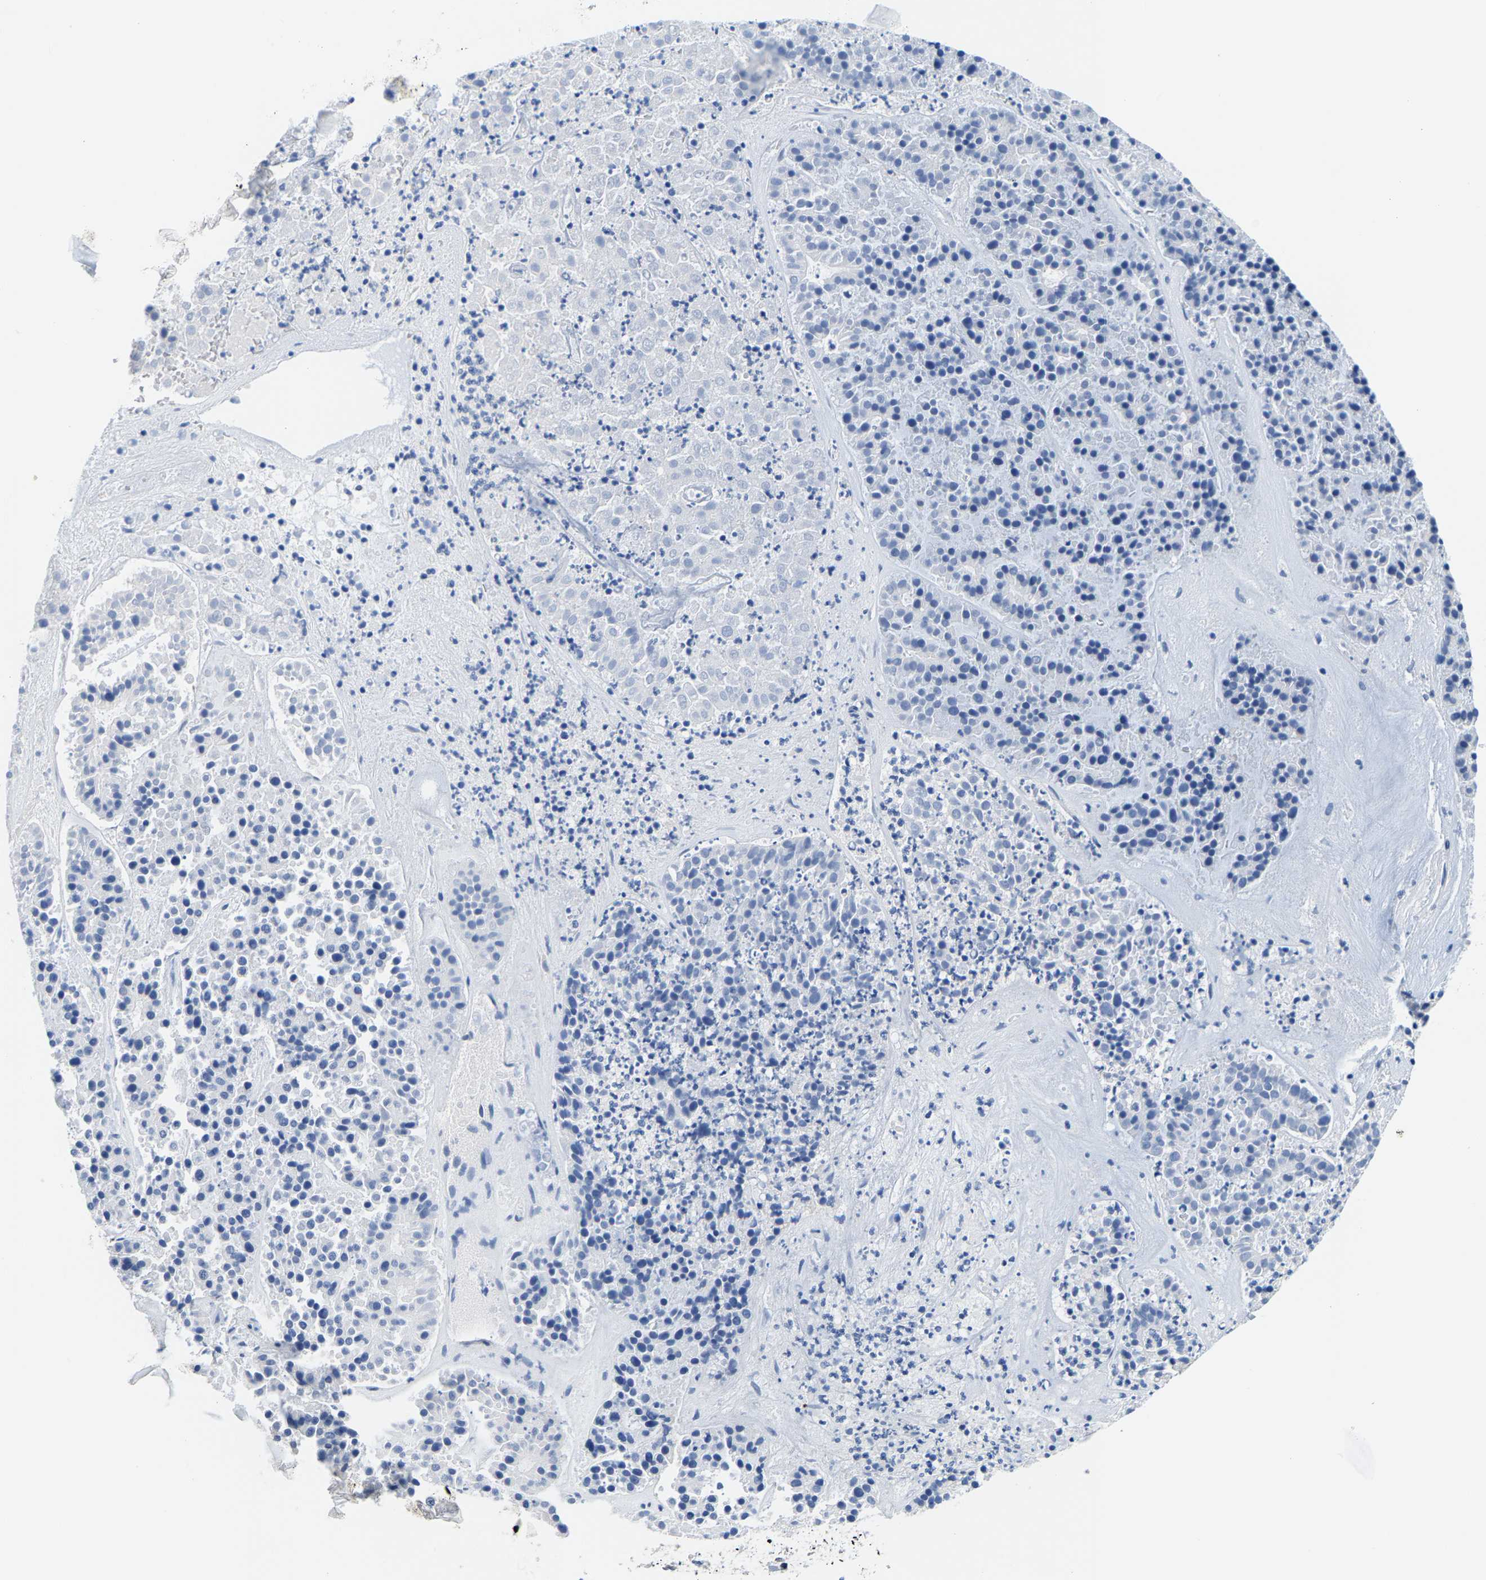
{"staining": {"intensity": "negative", "quantity": "none", "location": "none"}, "tissue": "pancreatic cancer", "cell_type": "Tumor cells", "image_type": "cancer", "snomed": [{"axis": "morphology", "description": "Adenocarcinoma, NOS"}, {"axis": "topography", "description": "Pancreas"}], "caption": "Pancreatic adenocarcinoma was stained to show a protein in brown. There is no significant positivity in tumor cells.", "gene": "DSCAM", "patient": {"sex": "male", "age": 50}}